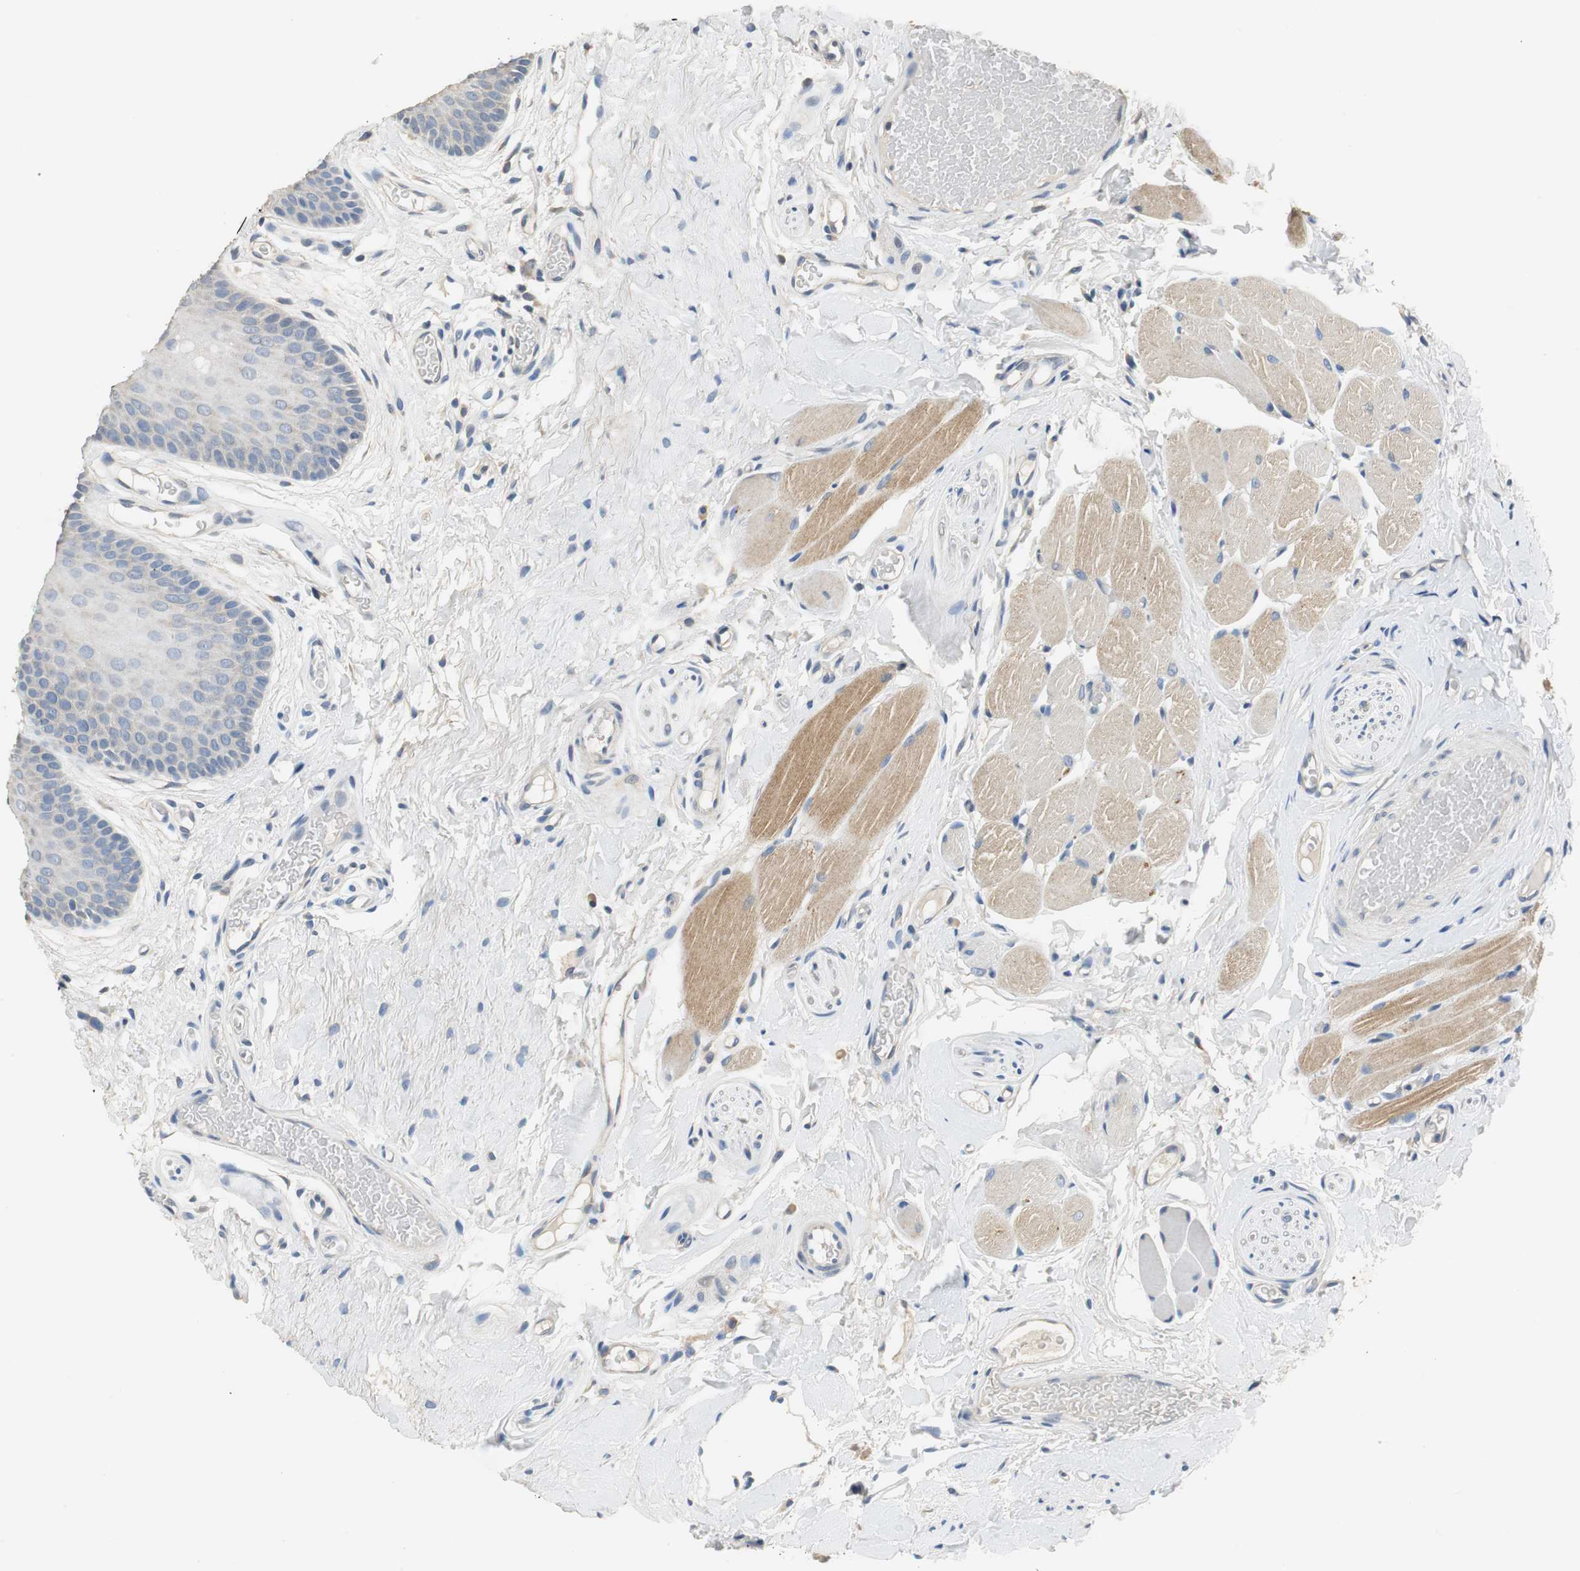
{"staining": {"intensity": "negative", "quantity": "none", "location": "none"}, "tissue": "oral mucosa", "cell_type": "Squamous epithelial cells", "image_type": "normal", "snomed": [{"axis": "morphology", "description": "Normal tissue, NOS"}, {"axis": "topography", "description": "Oral tissue"}], "caption": "Human oral mucosa stained for a protein using immunohistochemistry reveals no expression in squamous epithelial cells.", "gene": "MTIF2", "patient": {"sex": "male", "age": 54}}